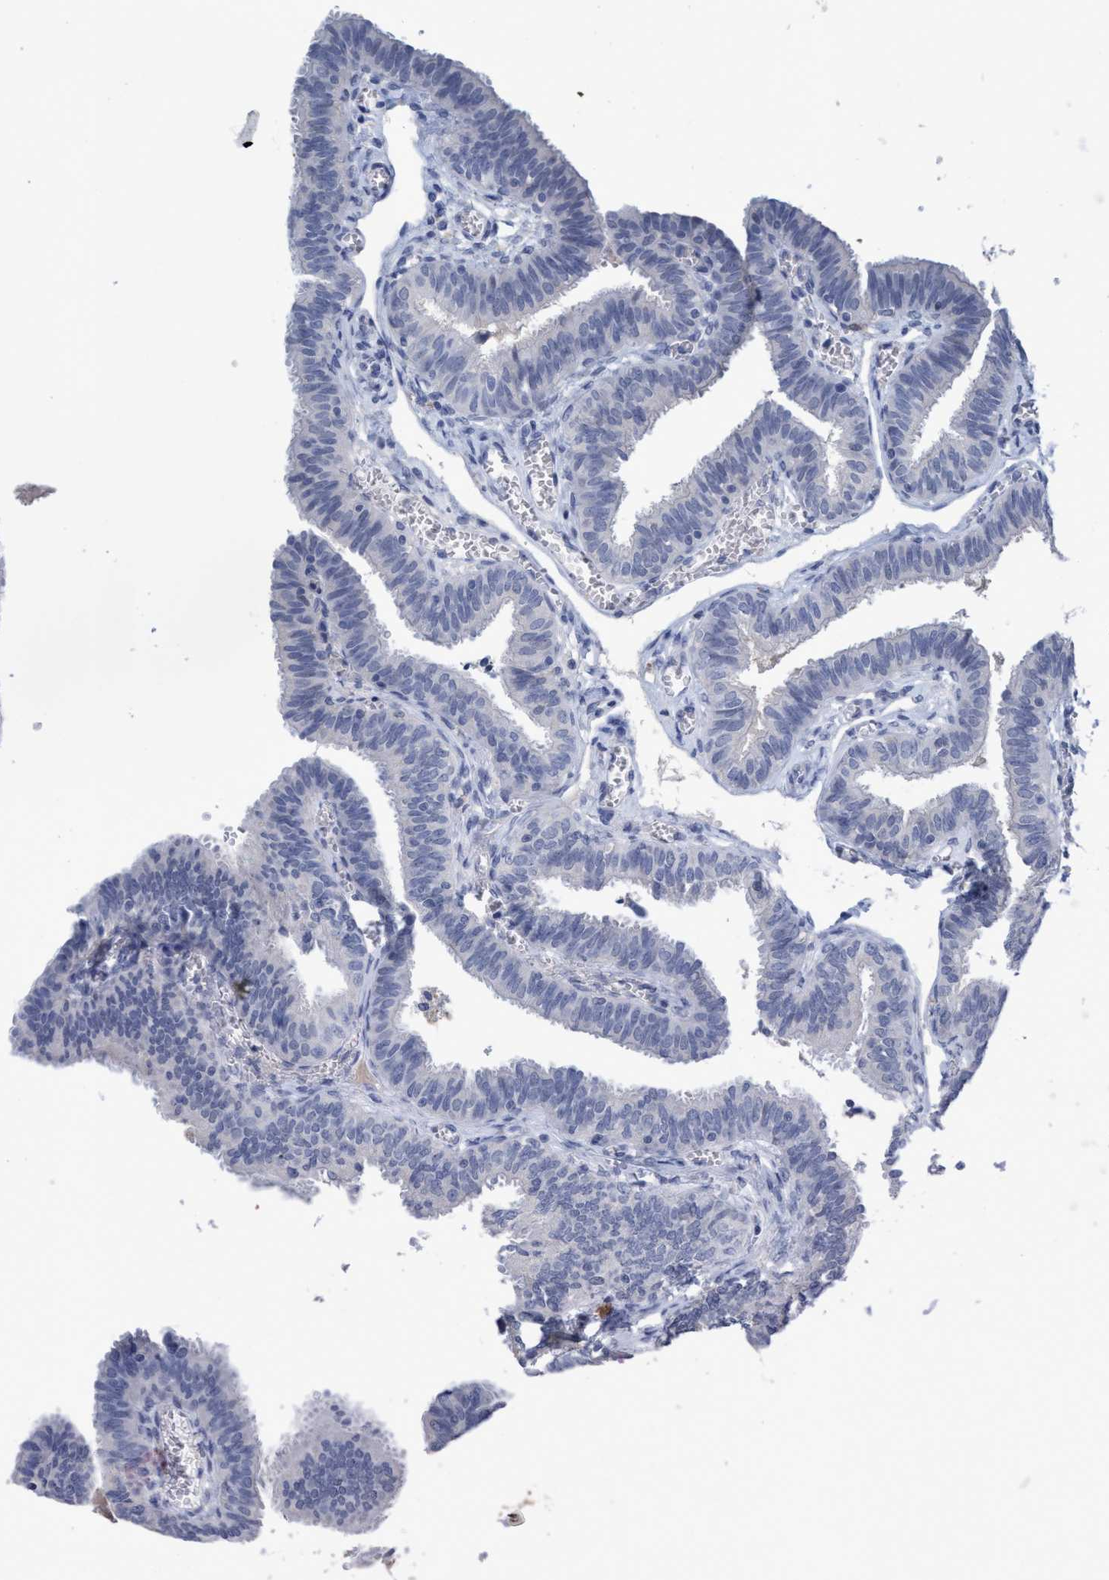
{"staining": {"intensity": "negative", "quantity": "none", "location": "none"}, "tissue": "fallopian tube", "cell_type": "Glandular cells", "image_type": "normal", "snomed": [{"axis": "morphology", "description": "Normal tissue, NOS"}, {"axis": "topography", "description": "Fallopian tube"}], "caption": "High magnification brightfield microscopy of unremarkable fallopian tube stained with DAB (3,3'-diaminobenzidine) (brown) and counterstained with hematoxylin (blue): glandular cells show no significant expression.", "gene": "RNF208", "patient": {"sex": "female", "age": 46}}